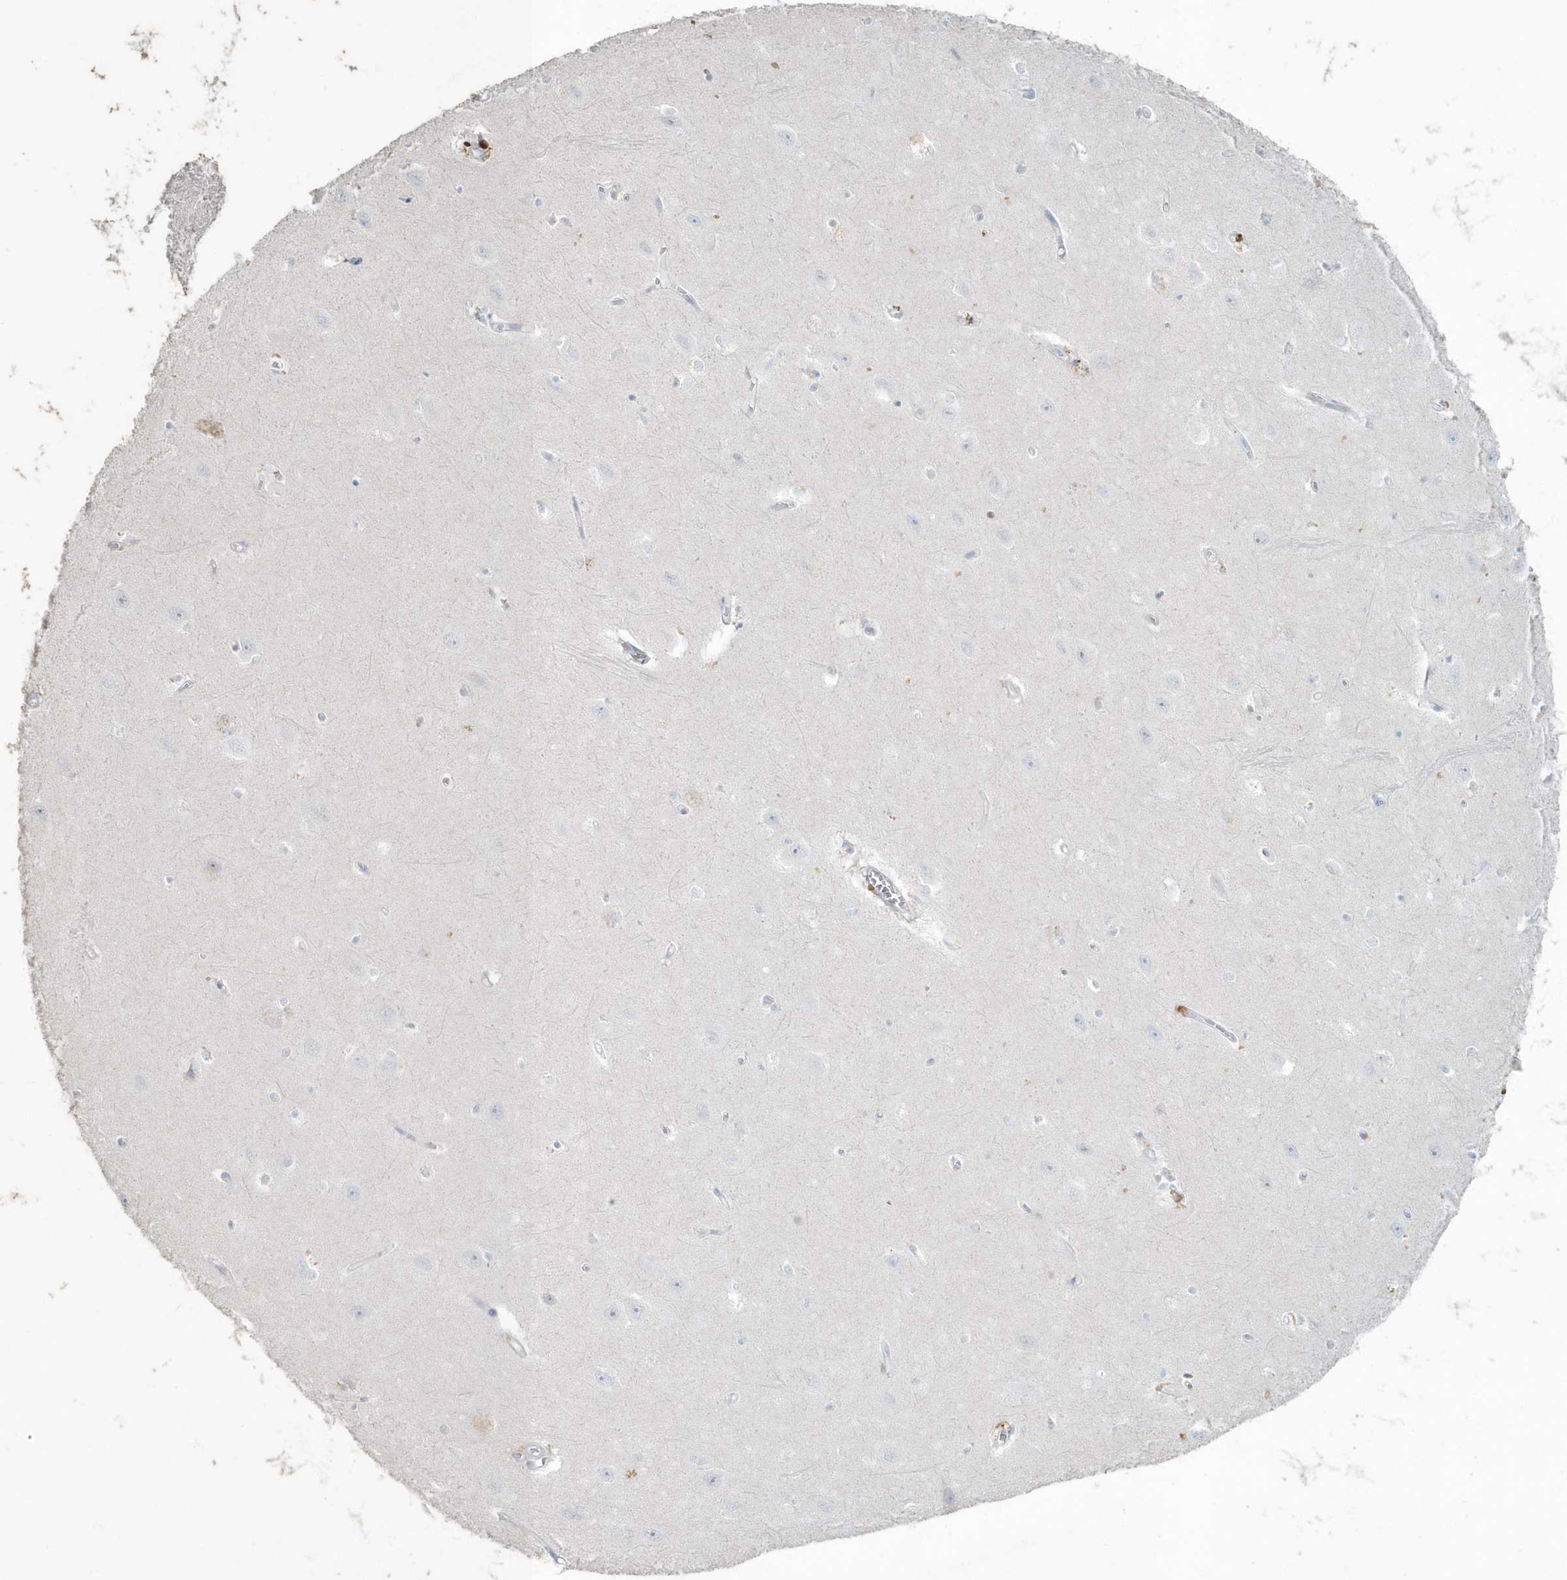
{"staining": {"intensity": "negative", "quantity": "none", "location": "none"}, "tissue": "hippocampus", "cell_type": "Glial cells", "image_type": "normal", "snomed": [{"axis": "morphology", "description": "Normal tissue, NOS"}, {"axis": "topography", "description": "Hippocampus"}], "caption": "Immunohistochemical staining of unremarkable hippocampus exhibits no significant expression in glial cells. (Brightfield microscopy of DAB immunohistochemistry at high magnification).", "gene": "MYOT", "patient": {"sex": "female", "age": 64}}